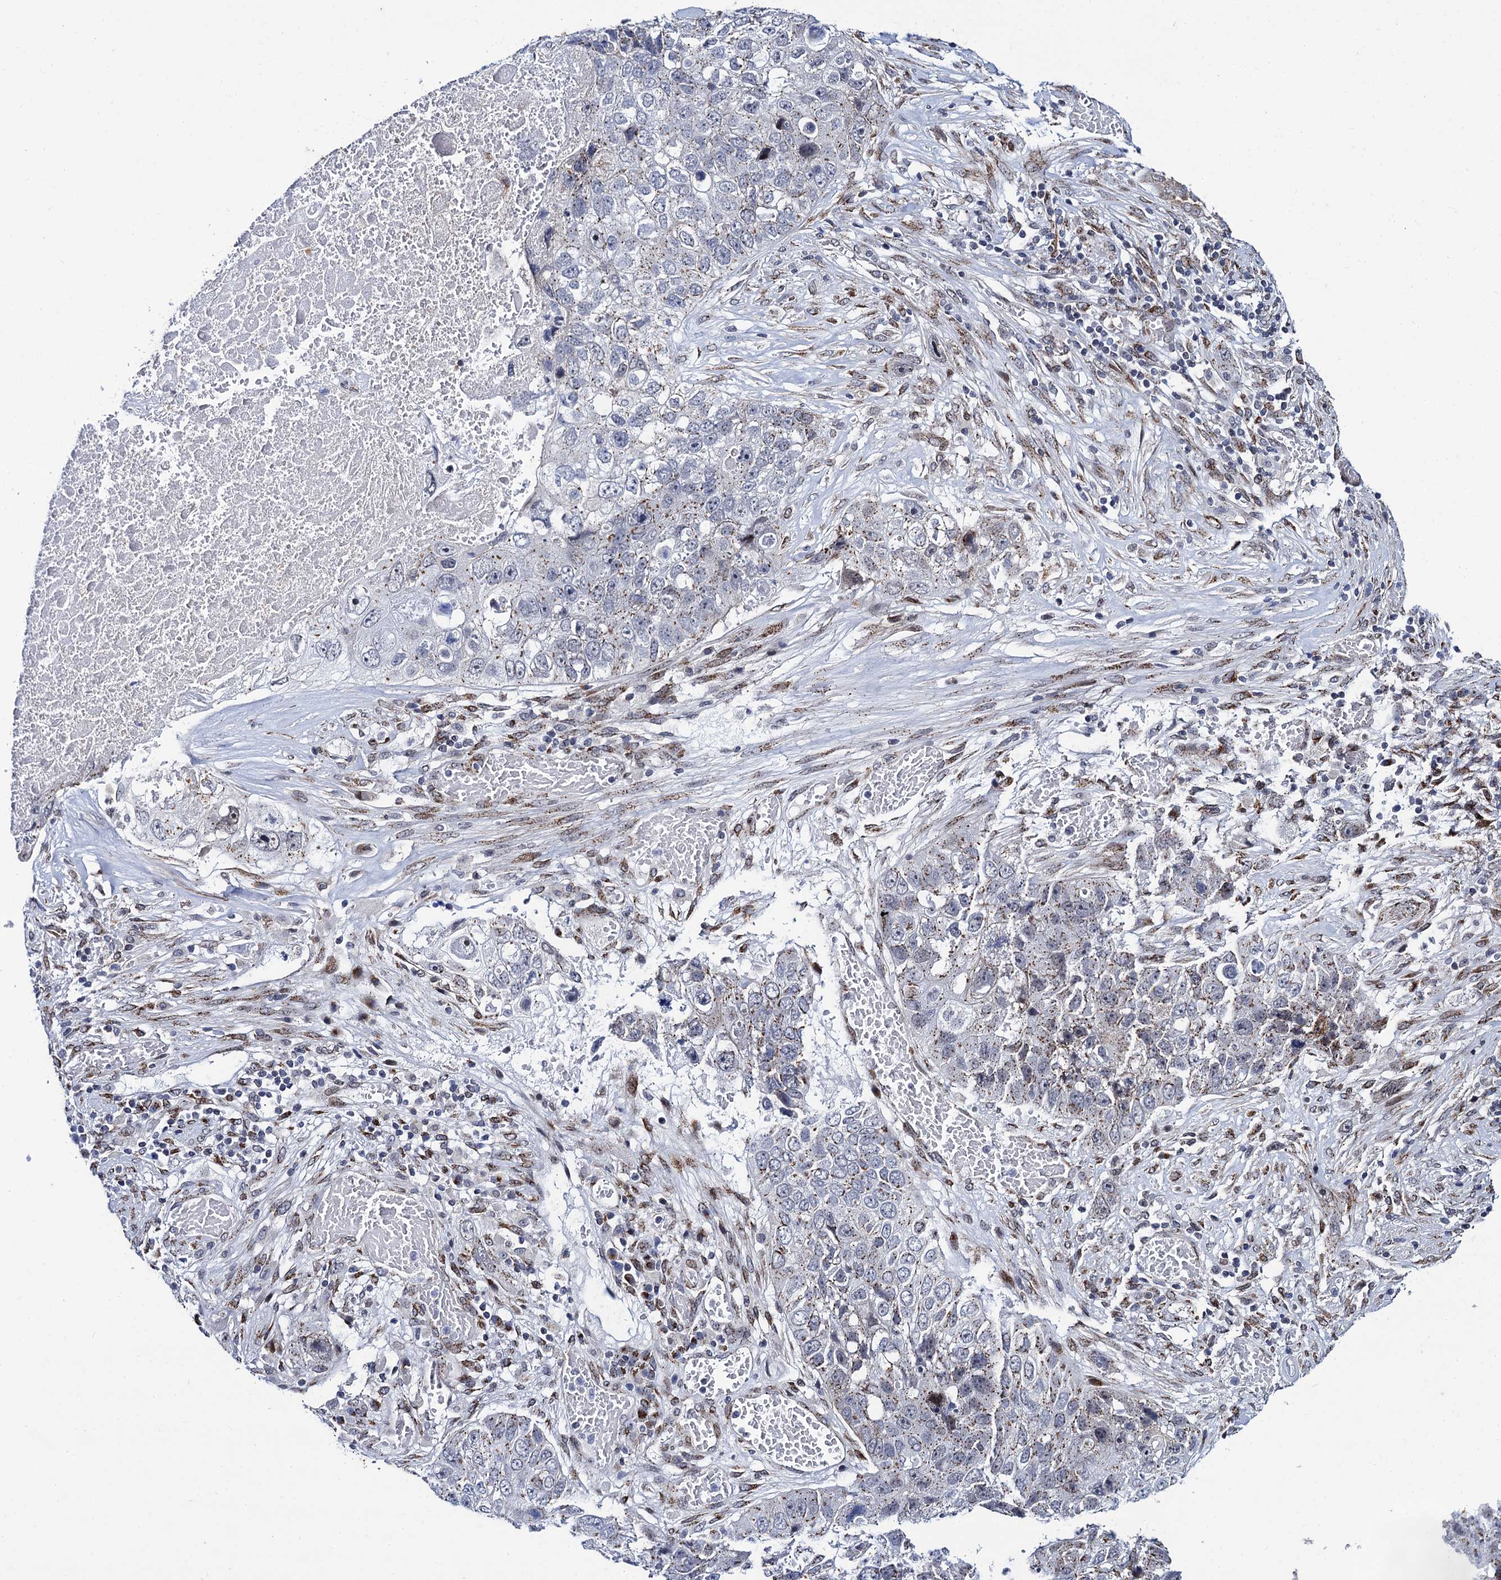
{"staining": {"intensity": "weak", "quantity": "25%-75%", "location": "cytoplasmic/membranous"}, "tissue": "lung cancer", "cell_type": "Tumor cells", "image_type": "cancer", "snomed": [{"axis": "morphology", "description": "Squamous cell carcinoma, NOS"}, {"axis": "topography", "description": "Lung"}], "caption": "Squamous cell carcinoma (lung) stained with a brown dye reveals weak cytoplasmic/membranous positive staining in approximately 25%-75% of tumor cells.", "gene": "THAP2", "patient": {"sex": "male", "age": 61}}